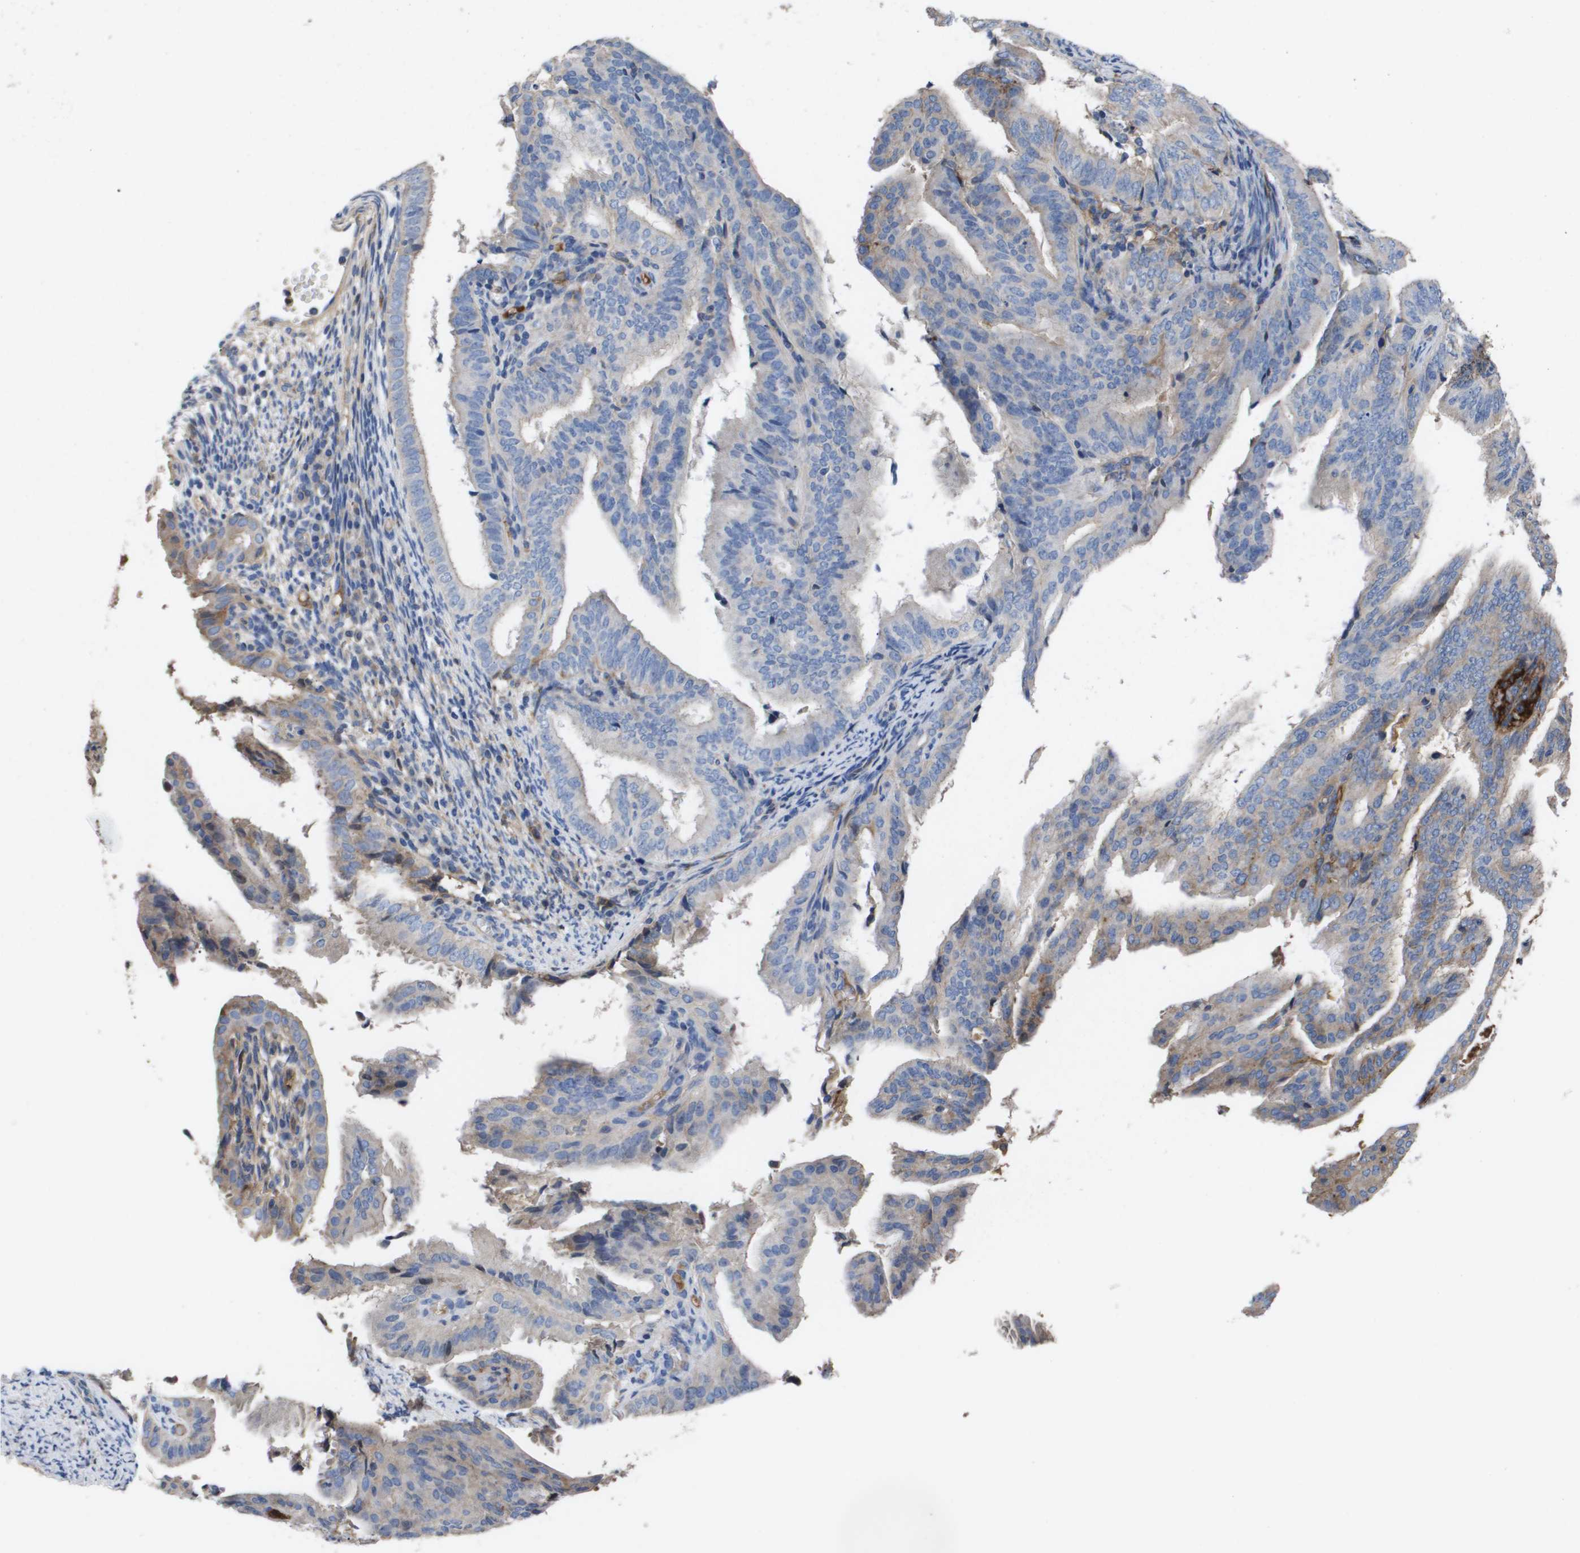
{"staining": {"intensity": "weak", "quantity": "<25%", "location": "cytoplasmic/membranous"}, "tissue": "endometrial cancer", "cell_type": "Tumor cells", "image_type": "cancer", "snomed": [{"axis": "morphology", "description": "Adenocarcinoma, NOS"}, {"axis": "topography", "description": "Endometrium"}], "caption": "Endometrial cancer (adenocarcinoma) was stained to show a protein in brown. There is no significant expression in tumor cells. The staining is performed using DAB (3,3'-diaminobenzidine) brown chromogen with nuclei counter-stained in using hematoxylin.", "gene": "SERPINA6", "patient": {"sex": "female", "age": 58}}